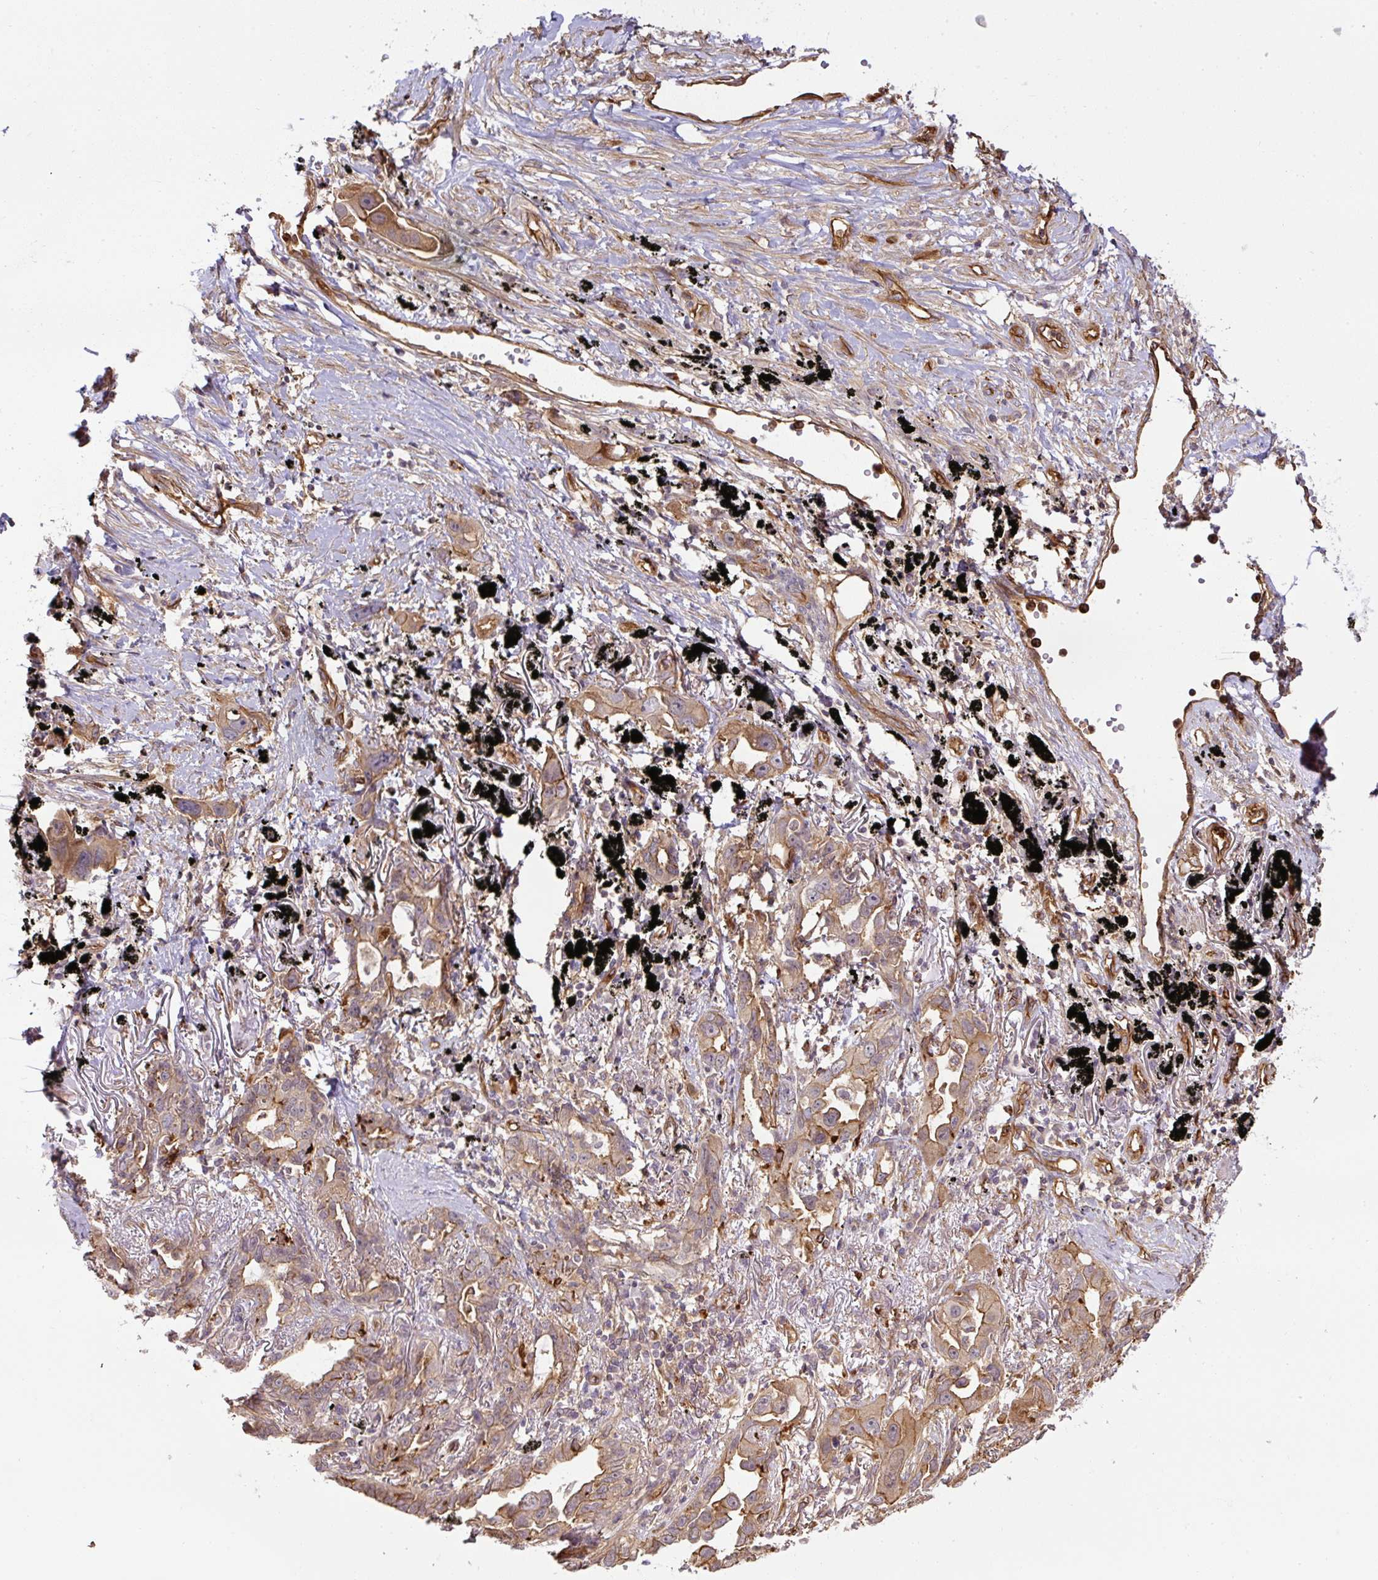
{"staining": {"intensity": "moderate", "quantity": ">75%", "location": "cytoplasmic/membranous"}, "tissue": "lung cancer", "cell_type": "Tumor cells", "image_type": "cancer", "snomed": [{"axis": "morphology", "description": "Adenocarcinoma, NOS"}, {"axis": "topography", "description": "Lung"}], "caption": "IHC image of adenocarcinoma (lung) stained for a protein (brown), which reveals medium levels of moderate cytoplasmic/membranous staining in about >75% of tumor cells.", "gene": "B3GALT5", "patient": {"sex": "male", "age": 67}}